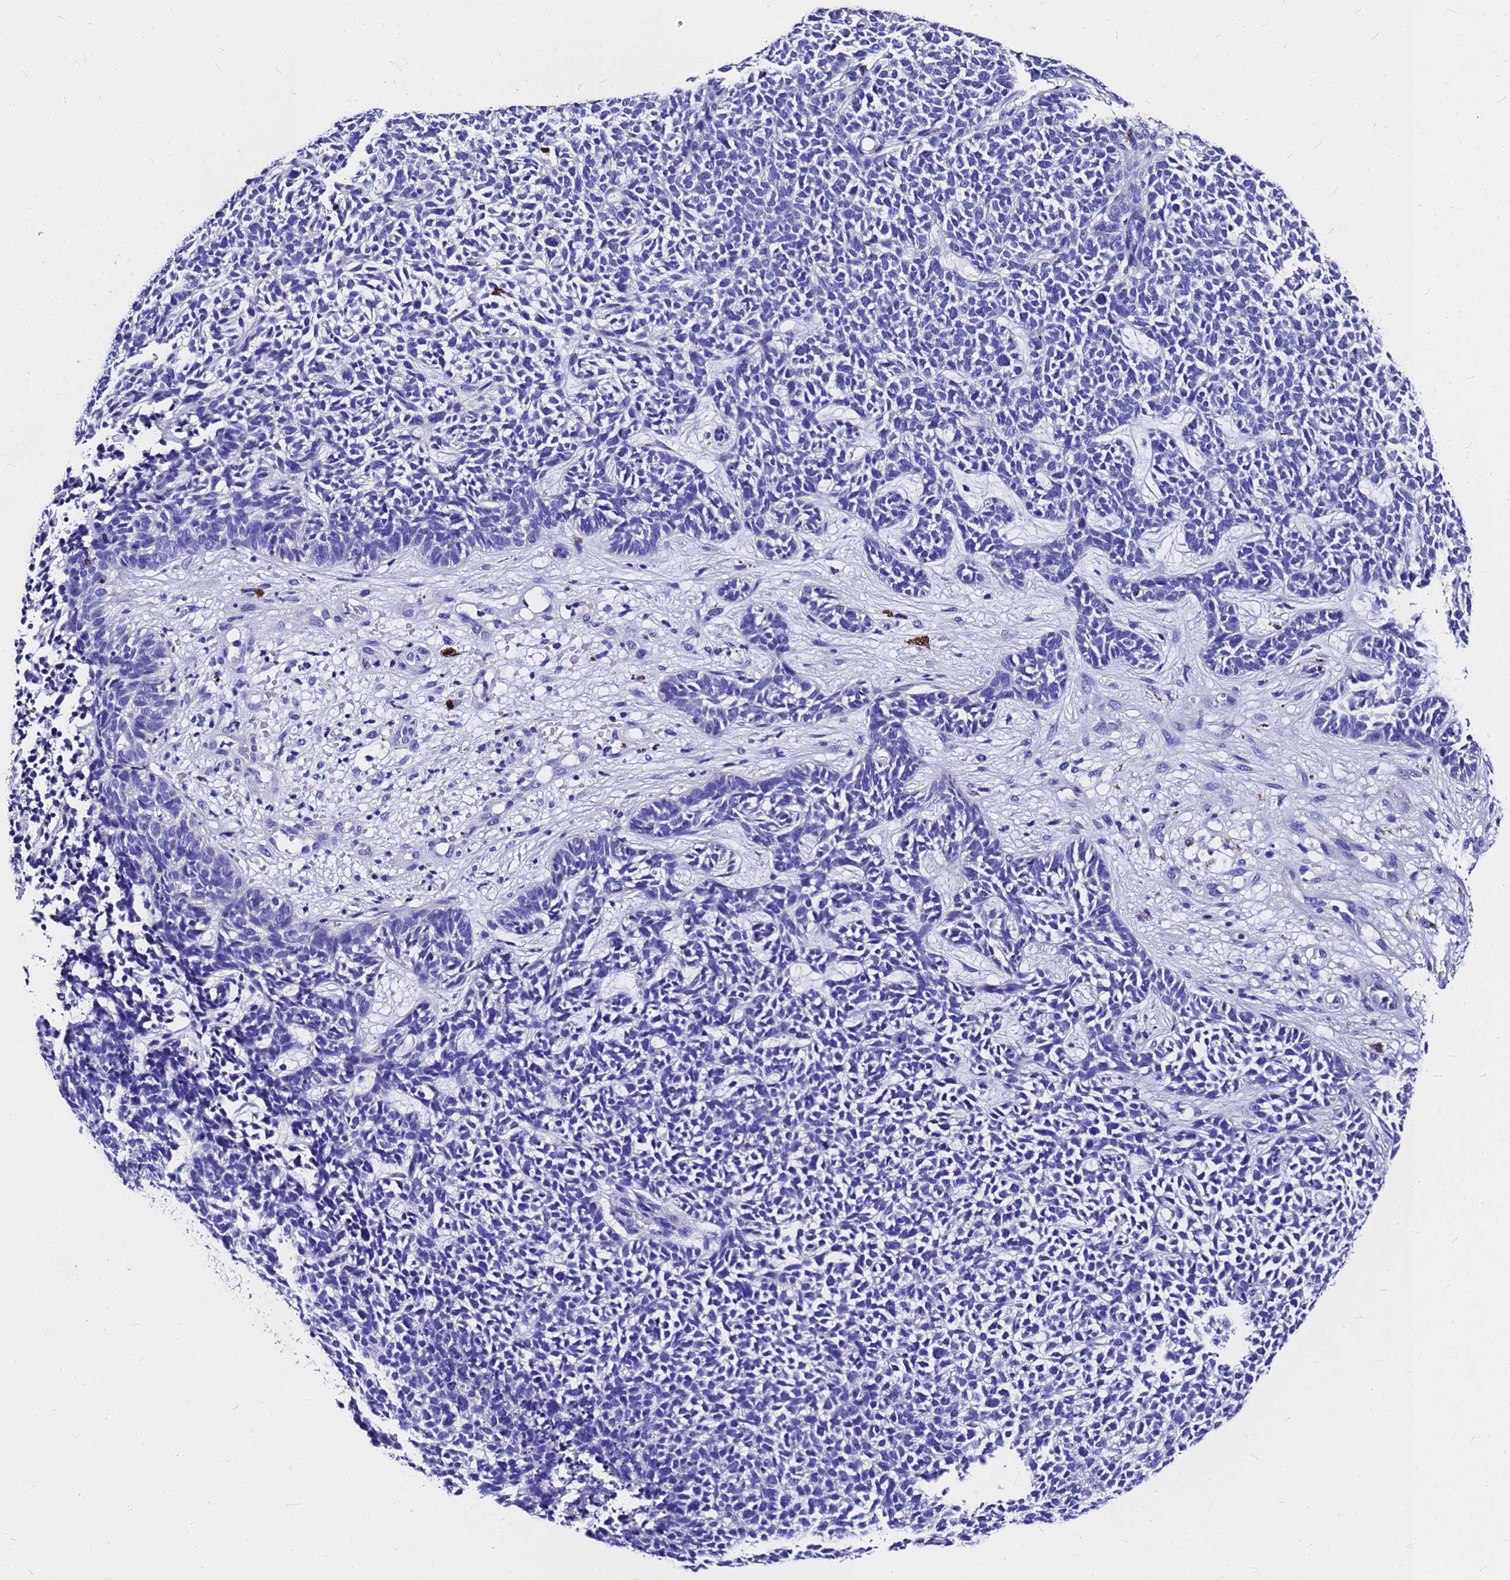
{"staining": {"intensity": "negative", "quantity": "none", "location": "none"}, "tissue": "skin cancer", "cell_type": "Tumor cells", "image_type": "cancer", "snomed": [{"axis": "morphology", "description": "Basal cell carcinoma"}, {"axis": "topography", "description": "Skin"}], "caption": "Immunohistochemistry of skin cancer (basal cell carcinoma) displays no expression in tumor cells.", "gene": "HERC4", "patient": {"sex": "female", "age": 84}}